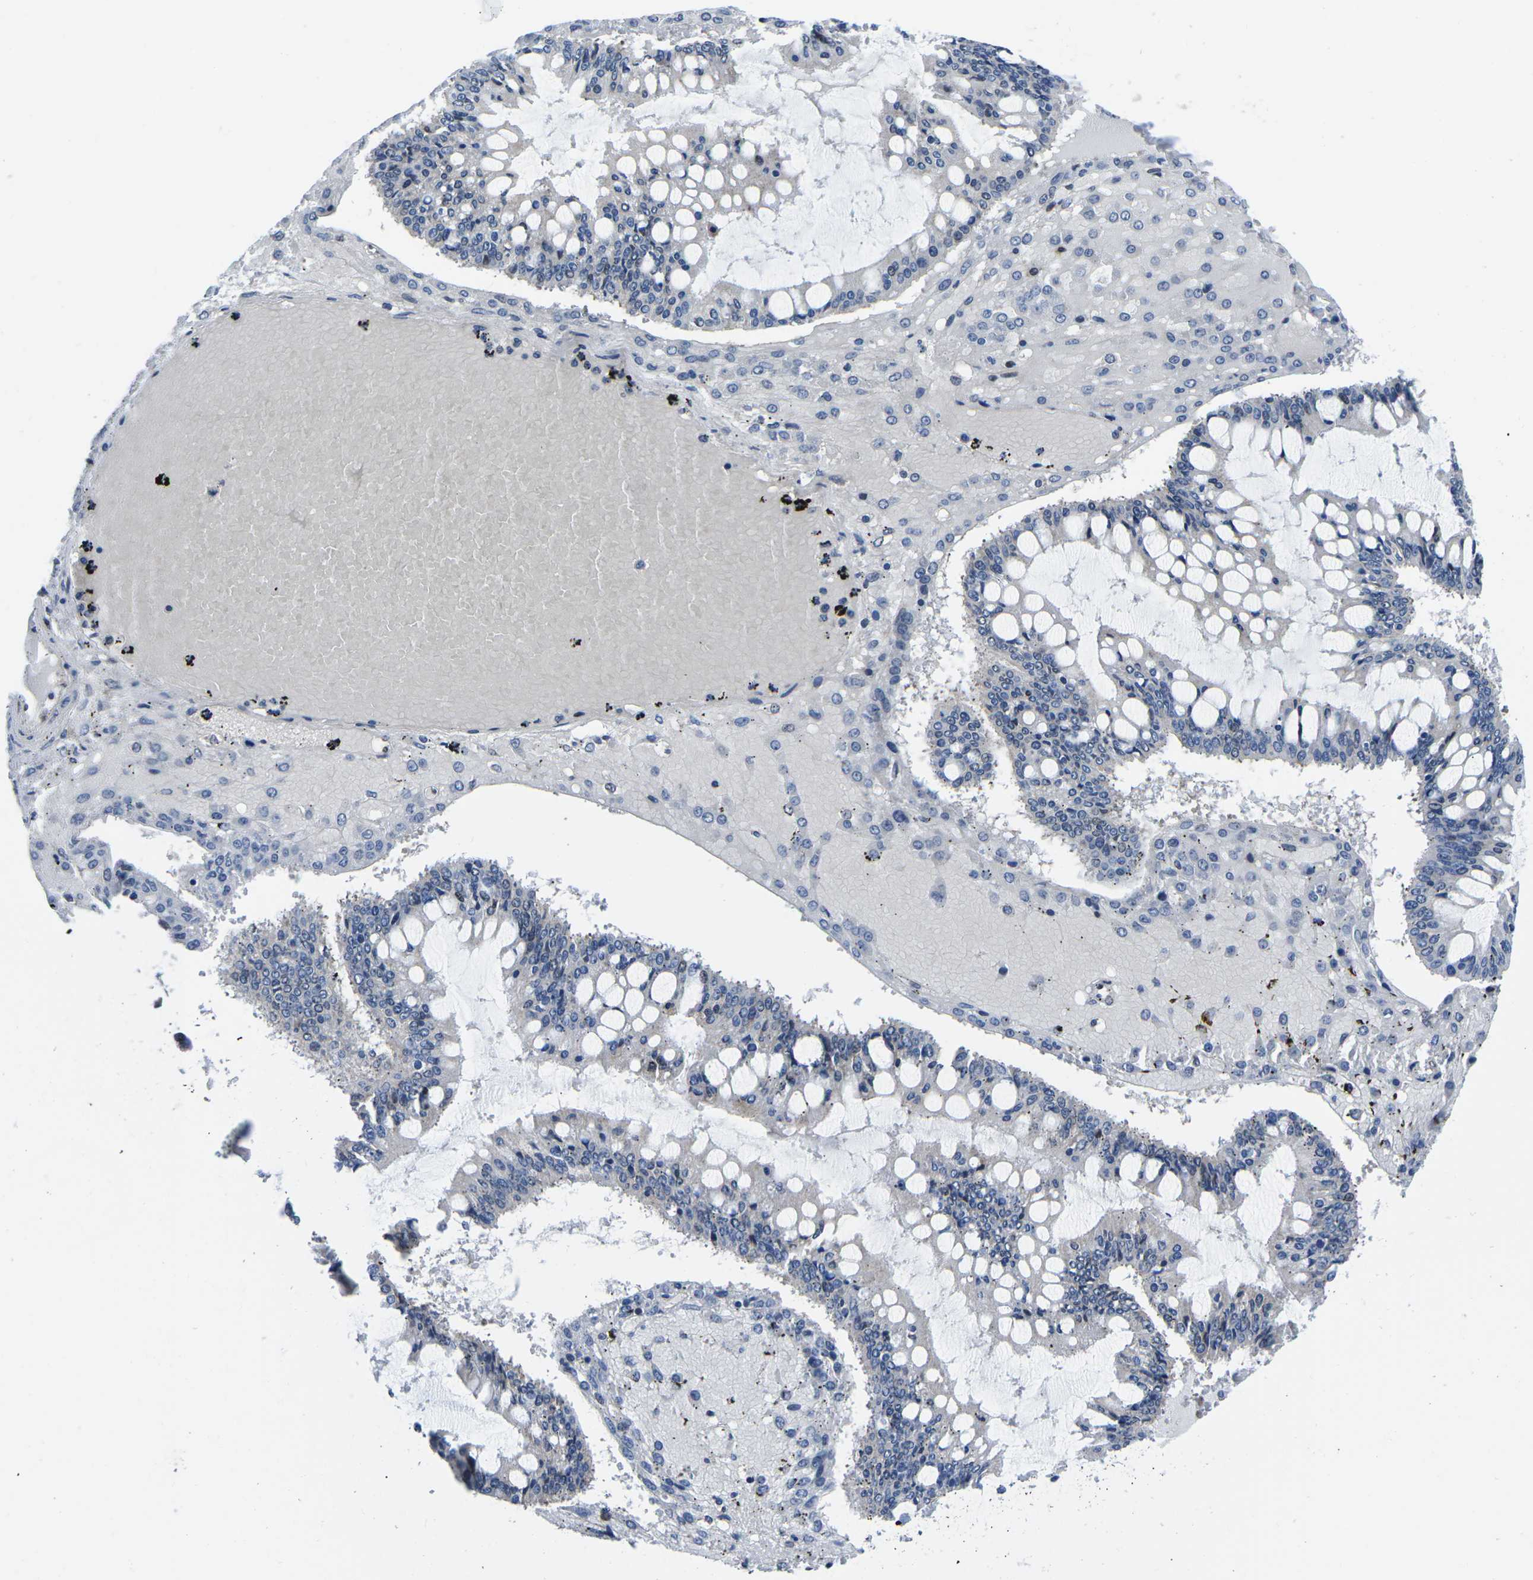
{"staining": {"intensity": "moderate", "quantity": "<25%", "location": "nuclear"}, "tissue": "ovarian cancer", "cell_type": "Tumor cells", "image_type": "cancer", "snomed": [{"axis": "morphology", "description": "Cystadenocarcinoma, mucinous, NOS"}, {"axis": "topography", "description": "Ovary"}], "caption": "Protein staining reveals moderate nuclear staining in about <25% of tumor cells in ovarian cancer (mucinous cystadenocarcinoma).", "gene": "CDC73", "patient": {"sex": "female", "age": 73}}